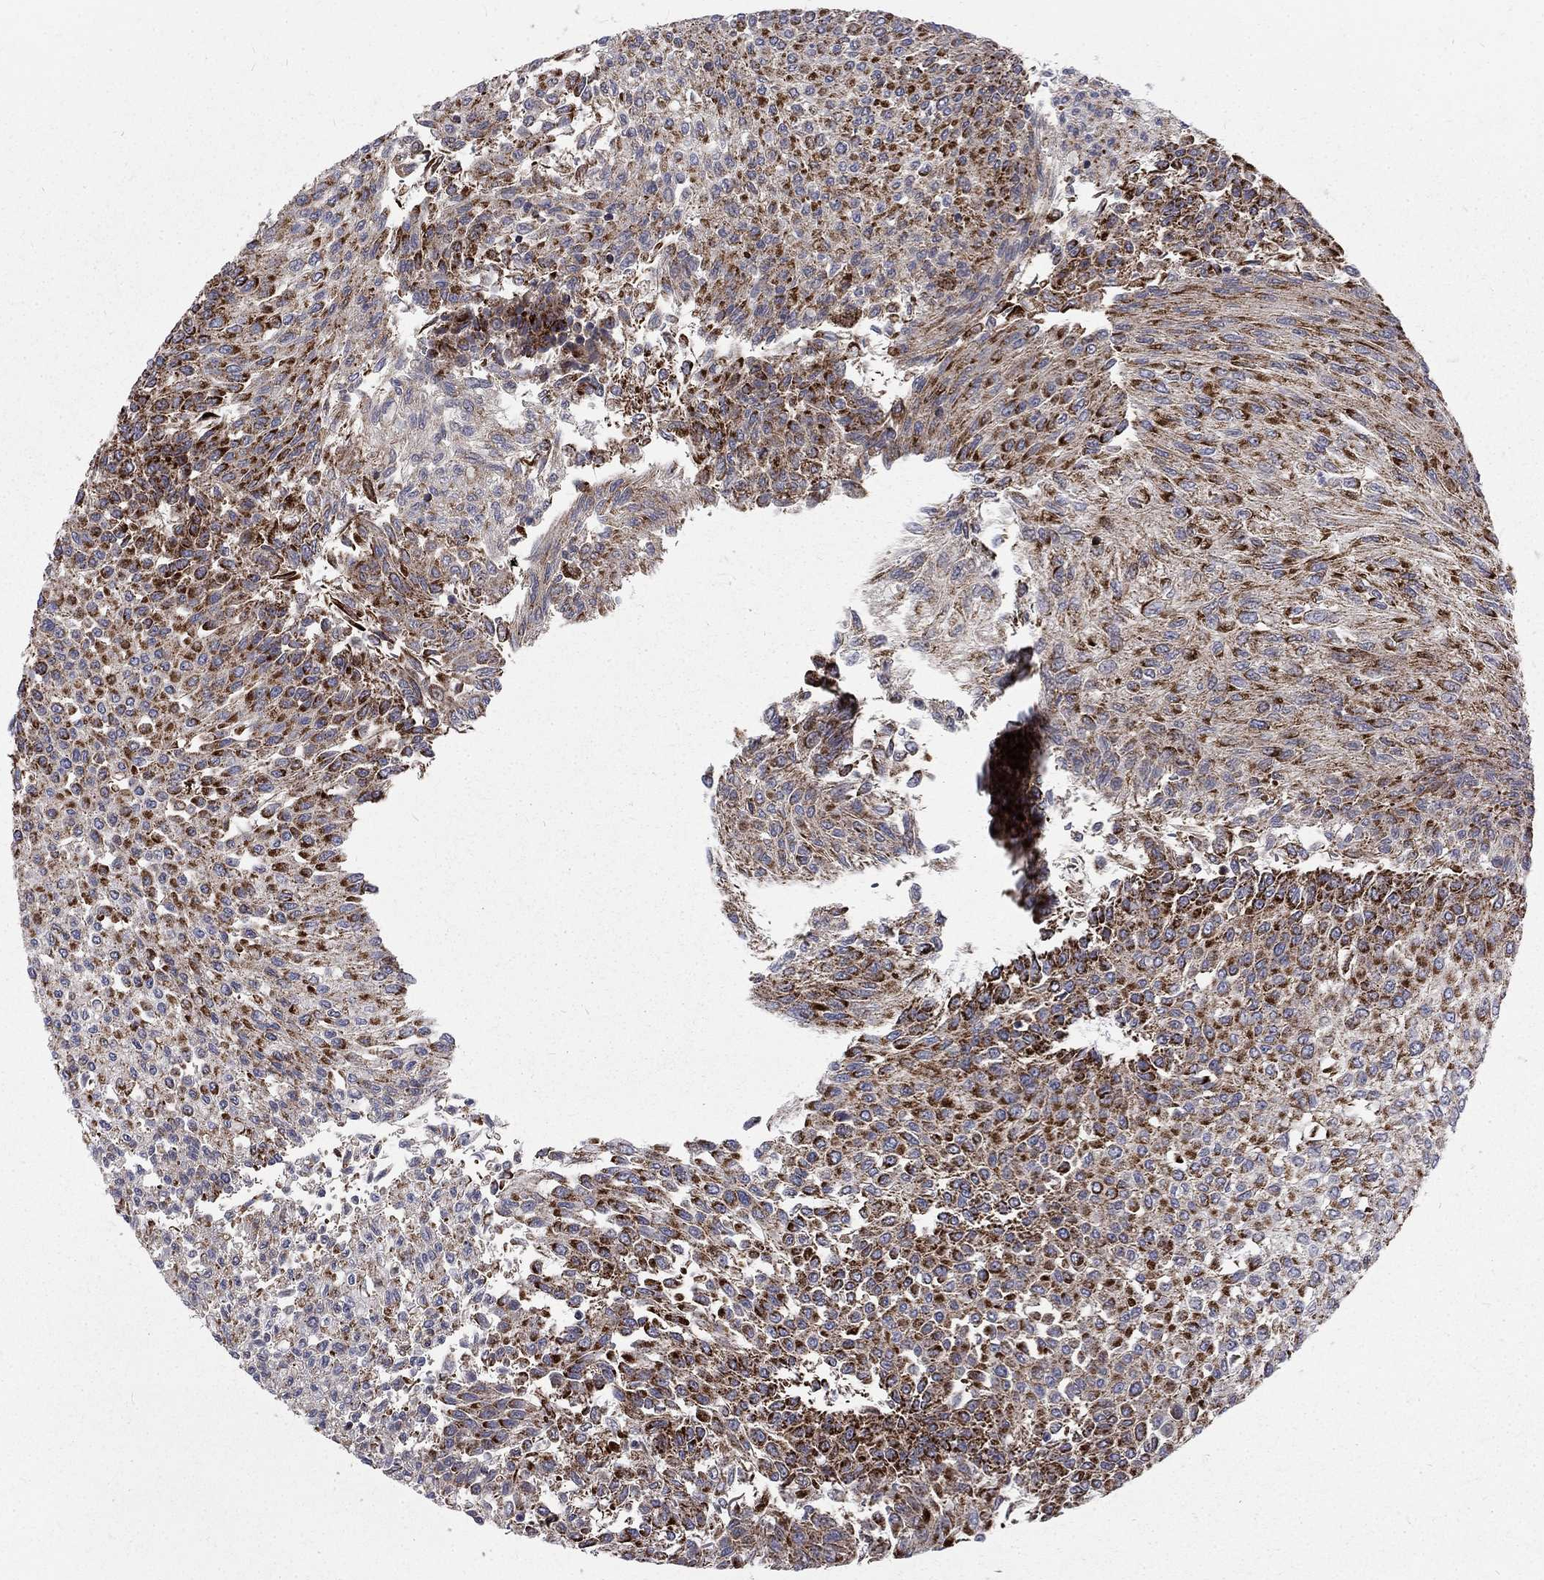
{"staining": {"intensity": "strong", "quantity": ">75%", "location": "cytoplasmic/membranous"}, "tissue": "urothelial cancer", "cell_type": "Tumor cells", "image_type": "cancer", "snomed": [{"axis": "morphology", "description": "Urothelial carcinoma, Low grade"}, {"axis": "topography", "description": "Urinary bladder"}], "caption": "Immunohistochemistry (IHC) micrograph of human urothelial carcinoma (low-grade) stained for a protein (brown), which demonstrates high levels of strong cytoplasmic/membranous staining in approximately >75% of tumor cells.", "gene": "ALDH1B1", "patient": {"sex": "male", "age": 78}}